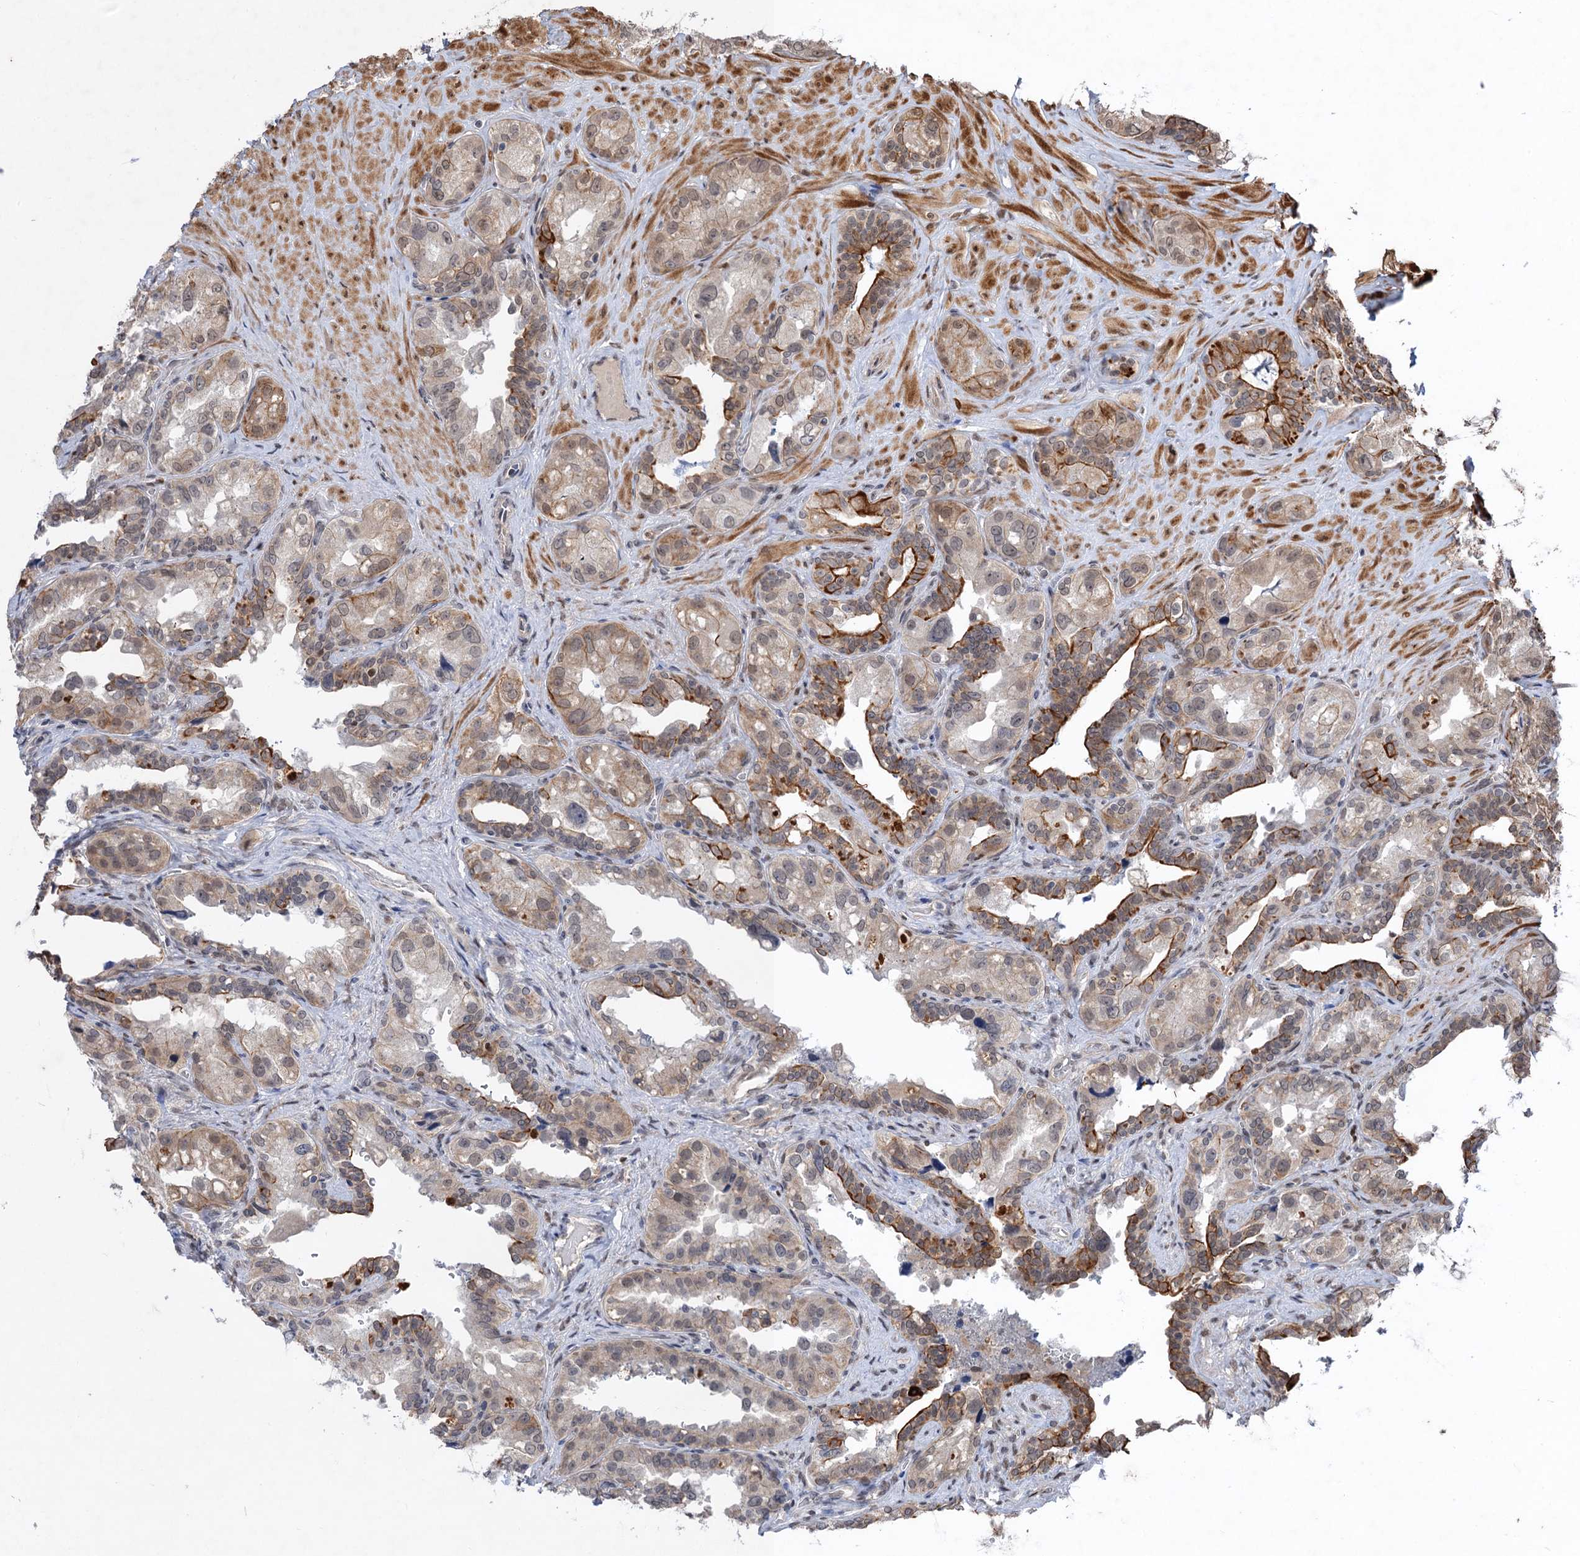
{"staining": {"intensity": "moderate", "quantity": "<25%", "location": "cytoplasmic/membranous"}, "tissue": "seminal vesicle", "cell_type": "Glandular cells", "image_type": "normal", "snomed": [{"axis": "morphology", "description": "Normal tissue, NOS"}, {"axis": "topography", "description": "Seminal veicle"}, {"axis": "topography", "description": "Peripheral nerve tissue"}], "caption": "This is an image of immunohistochemistry staining of benign seminal vesicle, which shows moderate staining in the cytoplasmic/membranous of glandular cells.", "gene": "TTC31", "patient": {"sex": "male", "age": 67}}